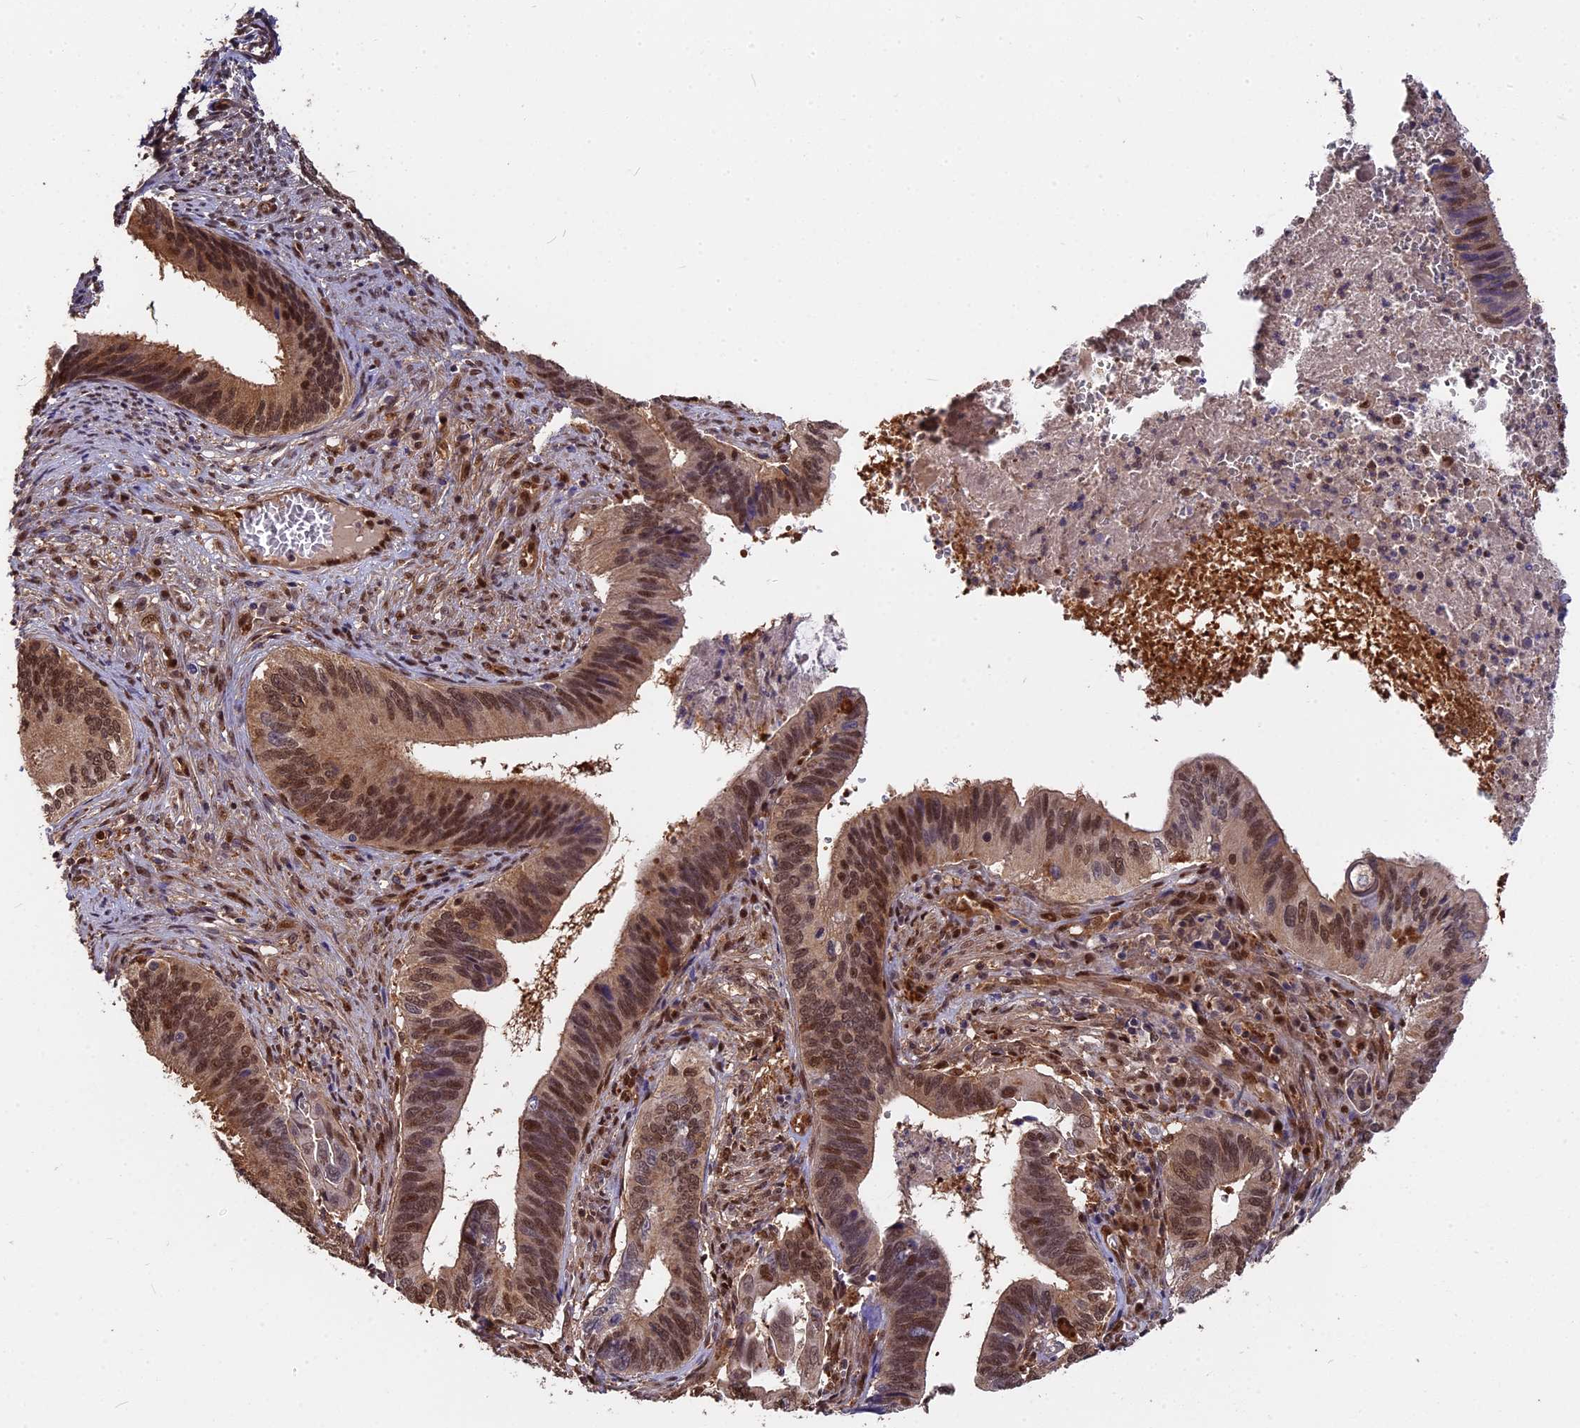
{"staining": {"intensity": "moderate", "quantity": ">75%", "location": "nuclear"}, "tissue": "cervical cancer", "cell_type": "Tumor cells", "image_type": "cancer", "snomed": [{"axis": "morphology", "description": "Adenocarcinoma, NOS"}, {"axis": "topography", "description": "Cervix"}], "caption": "Immunohistochemical staining of cervical adenocarcinoma shows medium levels of moderate nuclear positivity in about >75% of tumor cells. (Stains: DAB in brown, nuclei in blue, Microscopy: brightfield microscopy at high magnification).", "gene": "ADRM1", "patient": {"sex": "female", "age": 42}}